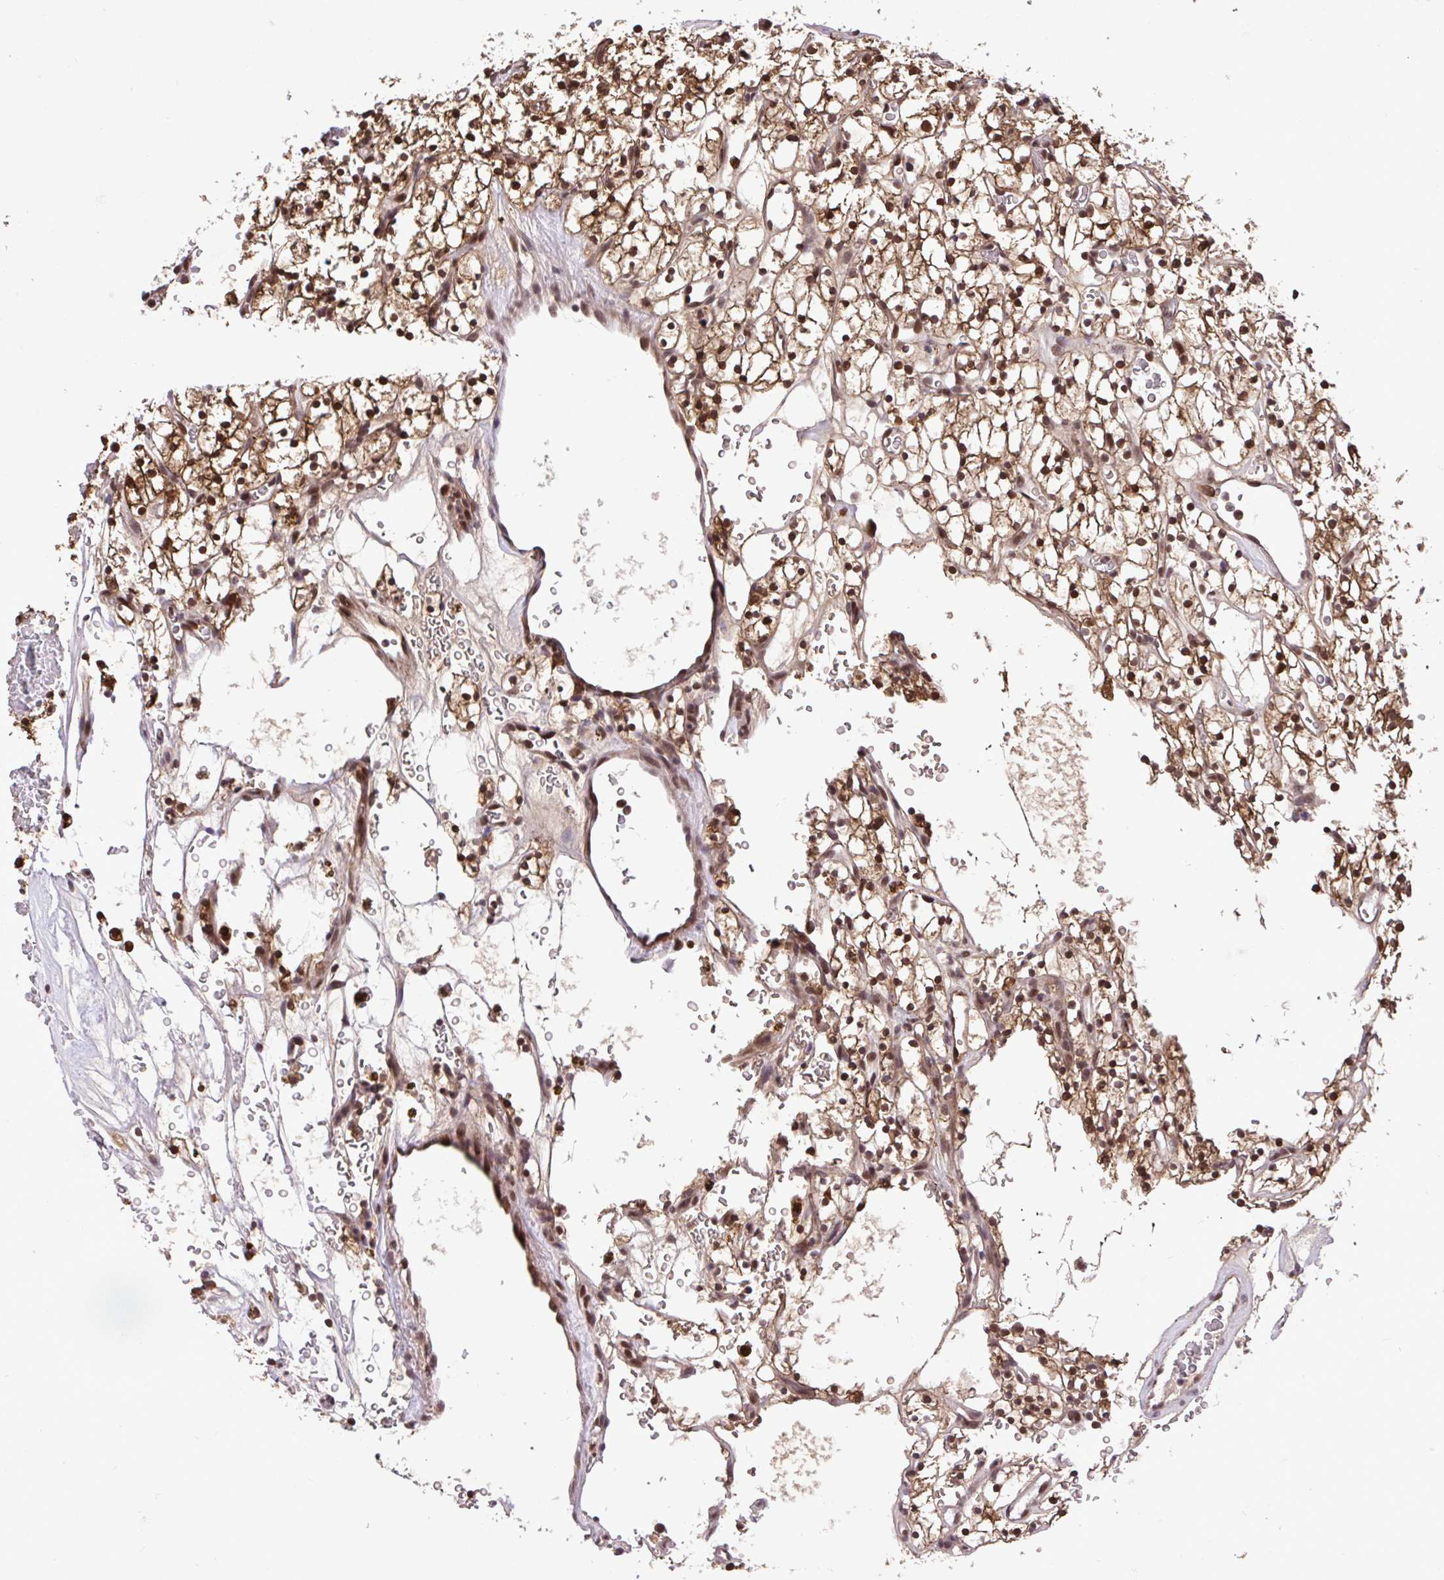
{"staining": {"intensity": "moderate", "quantity": ">75%", "location": "cytoplasmic/membranous,nuclear"}, "tissue": "renal cancer", "cell_type": "Tumor cells", "image_type": "cancer", "snomed": [{"axis": "morphology", "description": "Adenocarcinoma, NOS"}, {"axis": "topography", "description": "Kidney"}], "caption": "This is a photomicrograph of IHC staining of renal cancer (adenocarcinoma), which shows moderate positivity in the cytoplasmic/membranous and nuclear of tumor cells.", "gene": "GLIS3", "patient": {"sex": "female", "age": 64}}